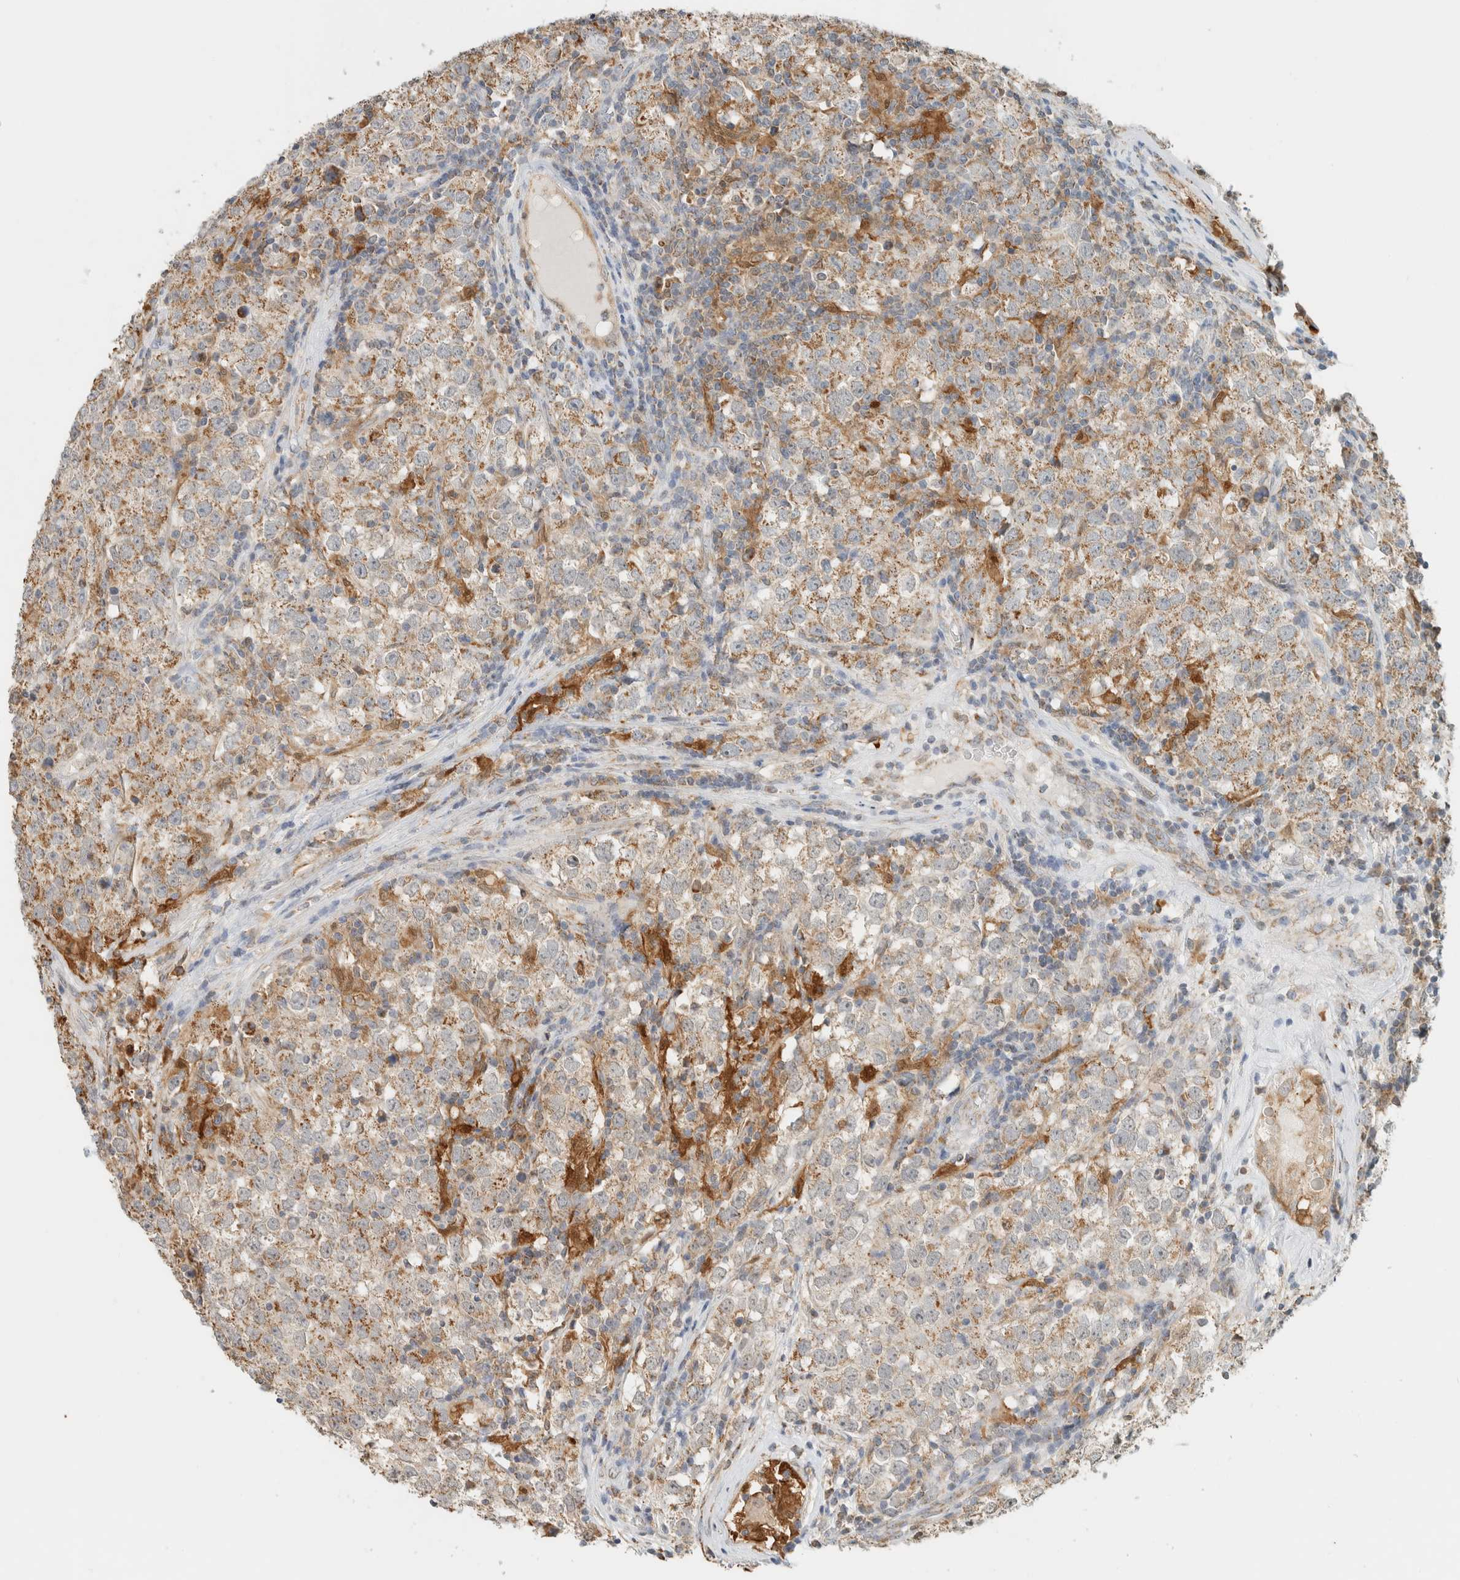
{"staining": {"intensity": "weak", "quantity": ">75%", "location": "cytoplasmic/membranous"}, "tissue": "testis cancer", "cell_type": "Tumor cells", "image_type": "cancer", "snomed": [{"axis": "morphology", "description": "Seminoma, NOS"}, {"axis": "morphology", "description": "Carcinoma, Embryonal, NOS"}, {"axis": "topography", "description": "Testis"}], "caption": "Immunohistochemistry staining of embryonal carcinoma (testis), which exhibits low levels of weak cytoplasmic/membranous expression in approximately >75% of tumor cells indicating weak cytoplasmic/membranous protein expression. The staining was performed using DAB (brown) for protein detection and nuclei were counterstained in hematoxylin (blue).", "gene": "CAPG", "patient": {"sex": "male", "age": 28}}